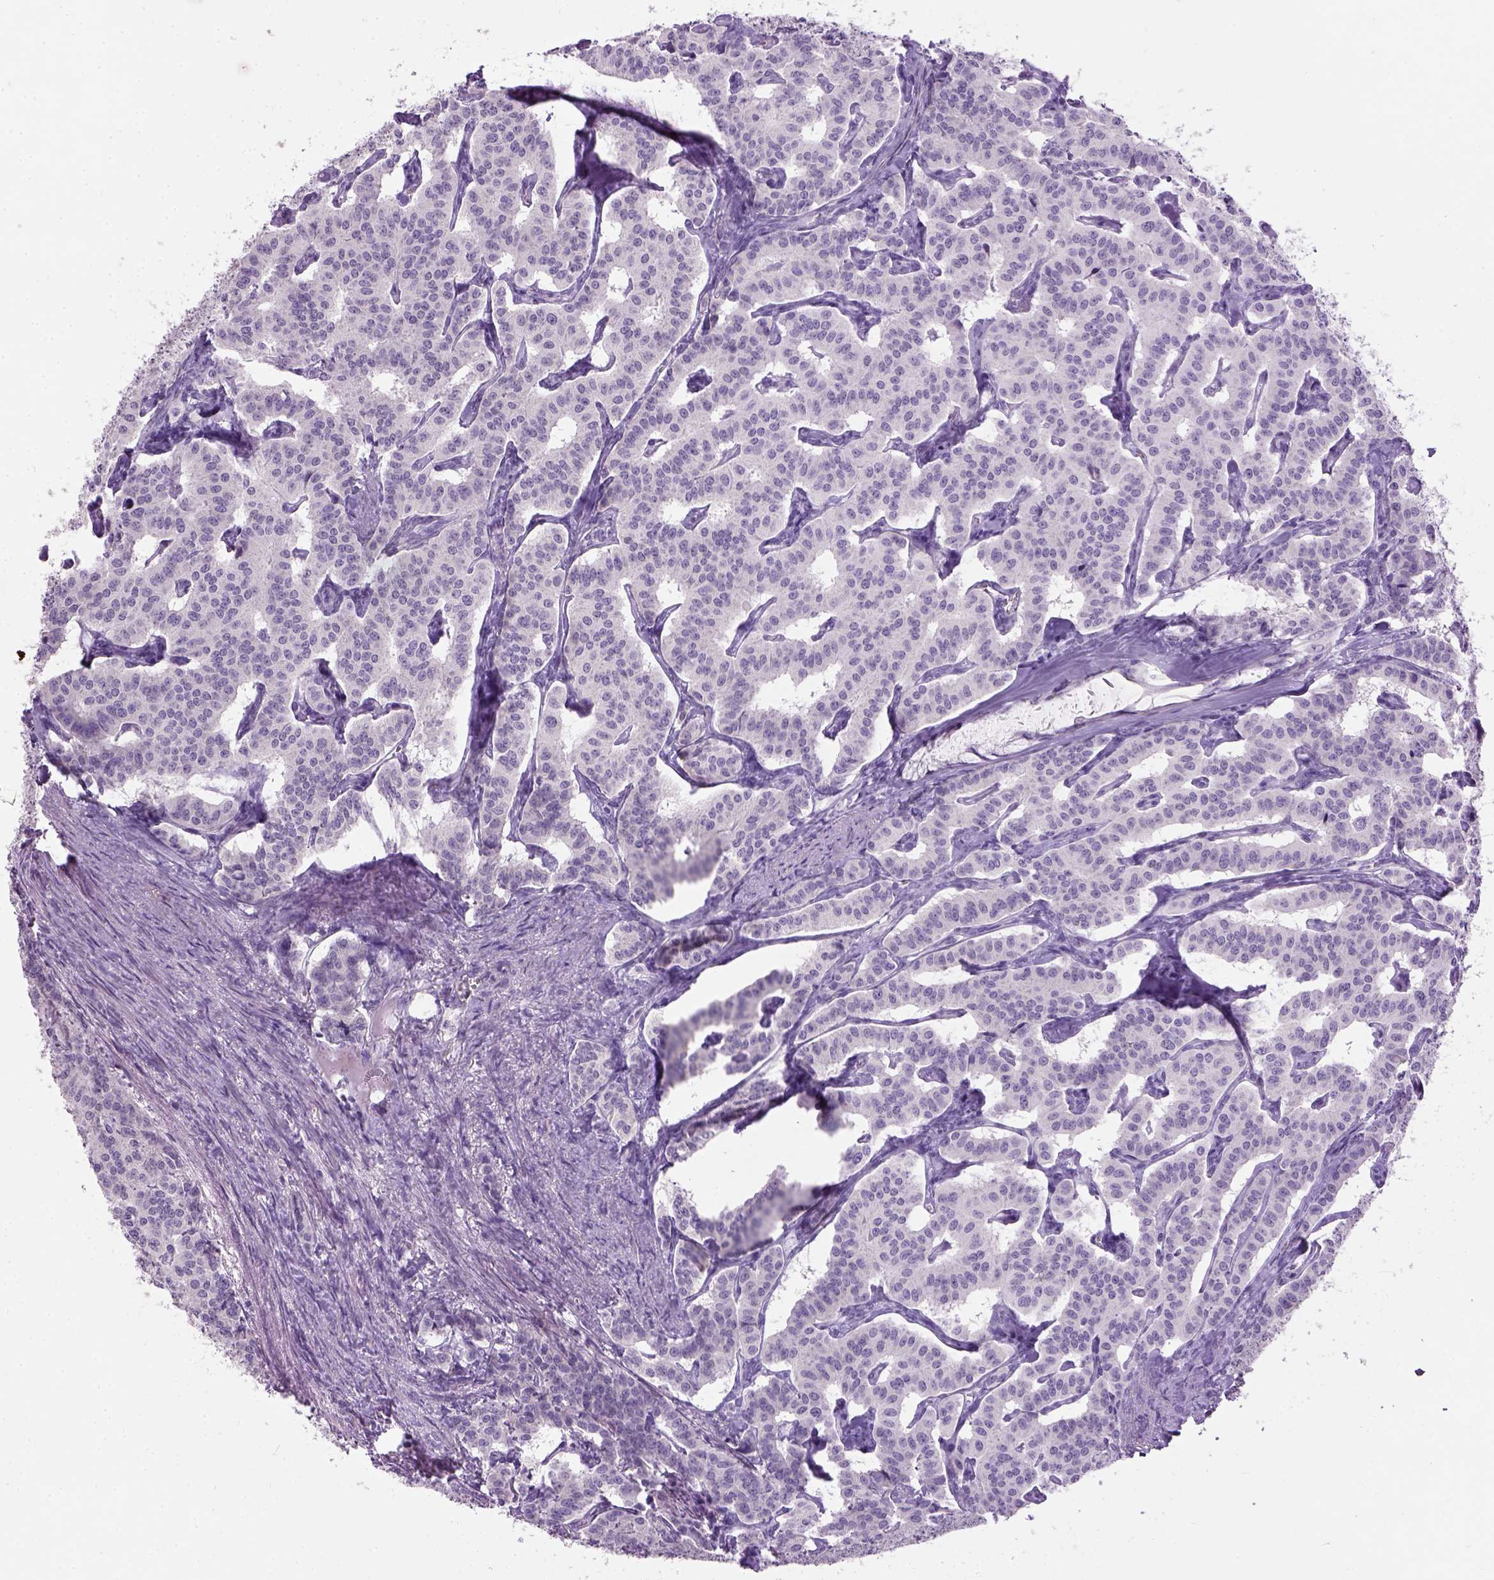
{"staining": {"intensity": "negative", "quantity": "none", "location": "none"}, "tissue": "carcinoid", "cell_type": "Tumor cells", "image_type": "cancer", "snomed": [{"axis": "morphology", "description": "Carcinoid, malignant, NOS"}, {"axis": "topography", "description": "Lung"}], "caption": "A high-resolution photomicrograph shows immunohistochemistry (IHC) staining of malignant carcinoid, which exhibits no significant positivity in tumor cells.", "gene": "GABRB2", "patient": {"sex": "female", "age": 46}}